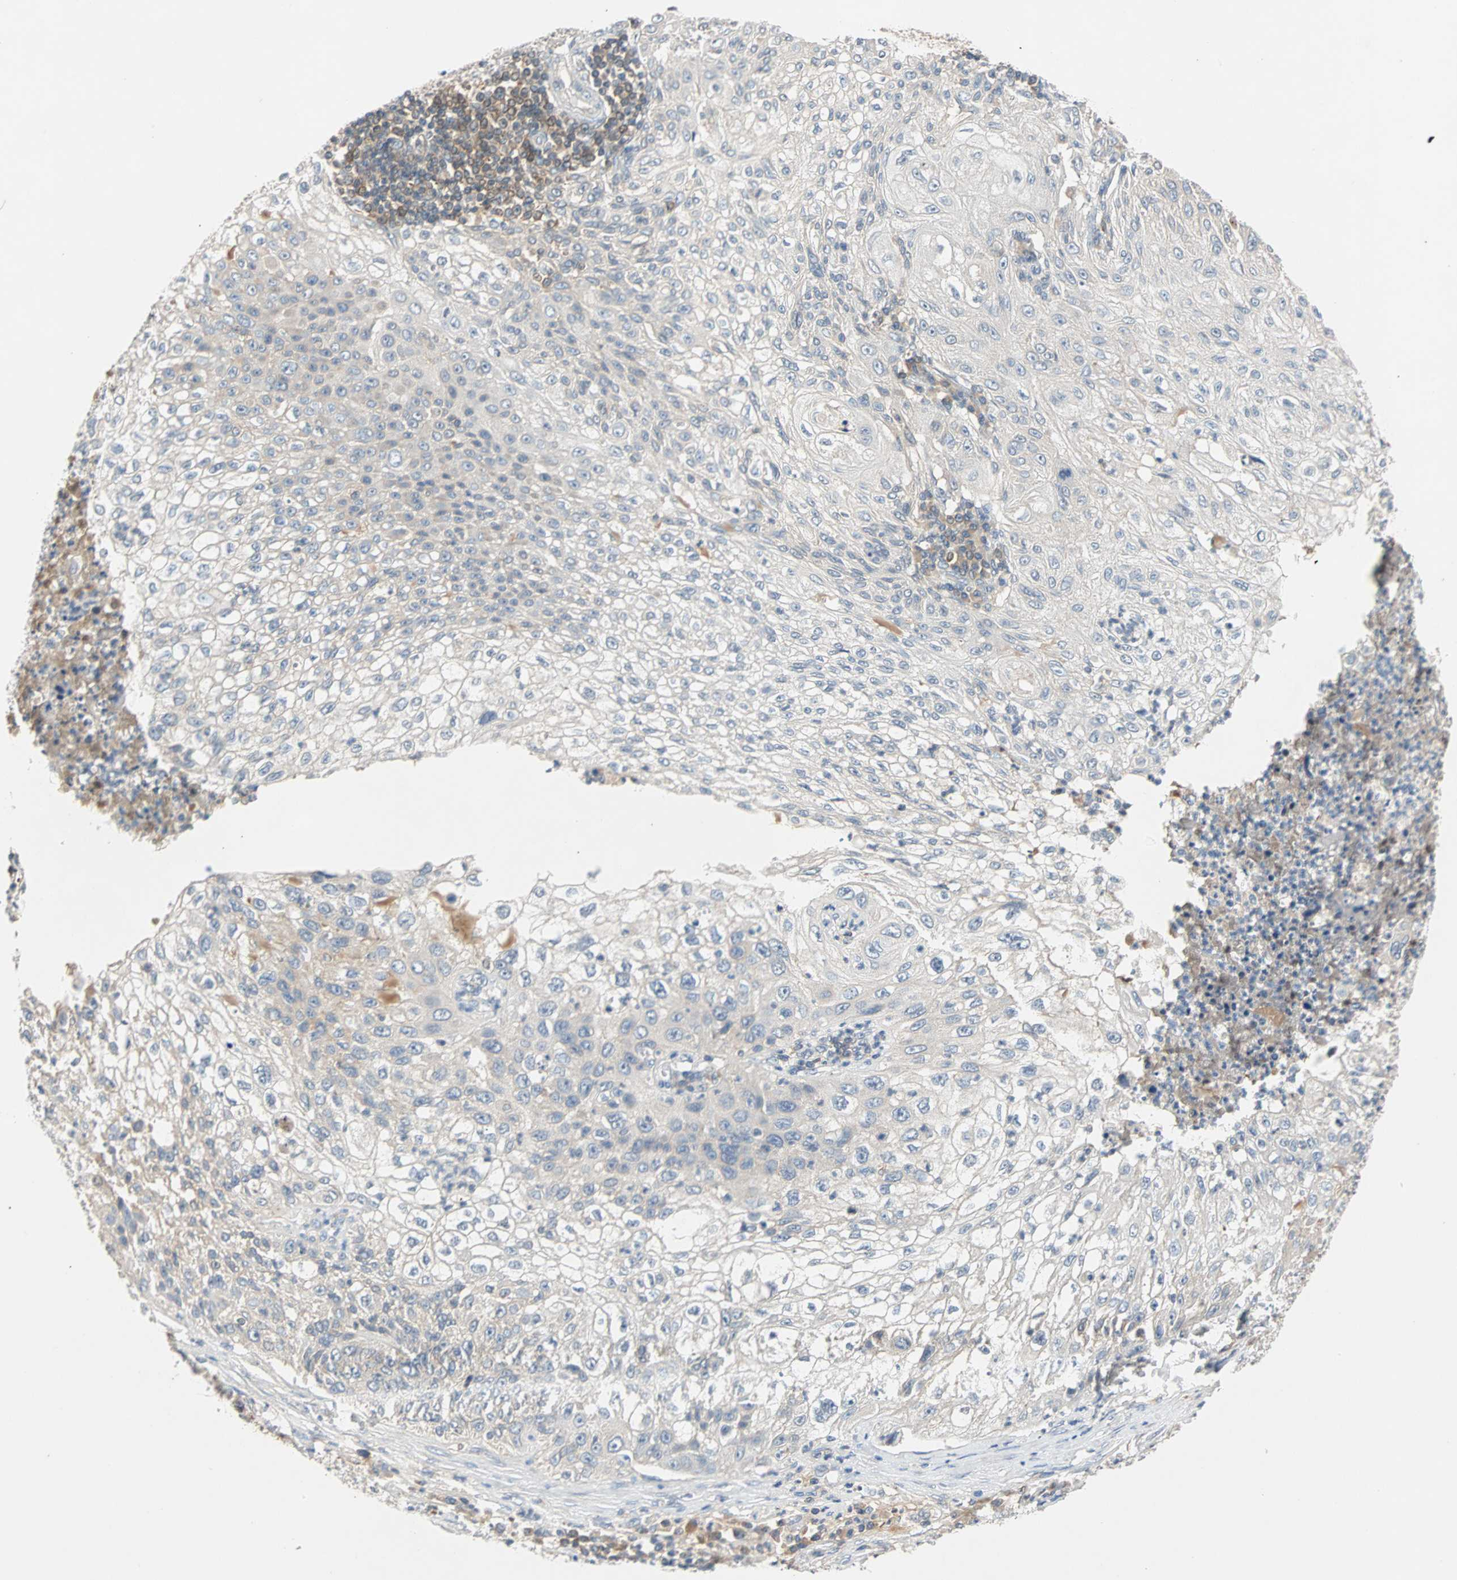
{"staining": {"intensity": "negative", "quantity": "none", "location": "none"}, "tissue": "lung cancer", "cell_type": "Tumor cells", "image_type": "cancer", "snomed": [{"axis": "morphology", "description": "Inflammation, NOS"}, {"axis": "morphology", "description": "Squamous cell carcinoma, NOS"}, {"axis": "topography", "description": "Lymph node"}, {"axis": "topography", "description": "Soft tissue"}, {"axis": "topography", "description": "Lung"}], "caption": "Micrograph shows no protein expression in tumor cells of lung cancer tissue.", "gene": "MAP4K1", "patient": {"sex": "male", "age": 66}}